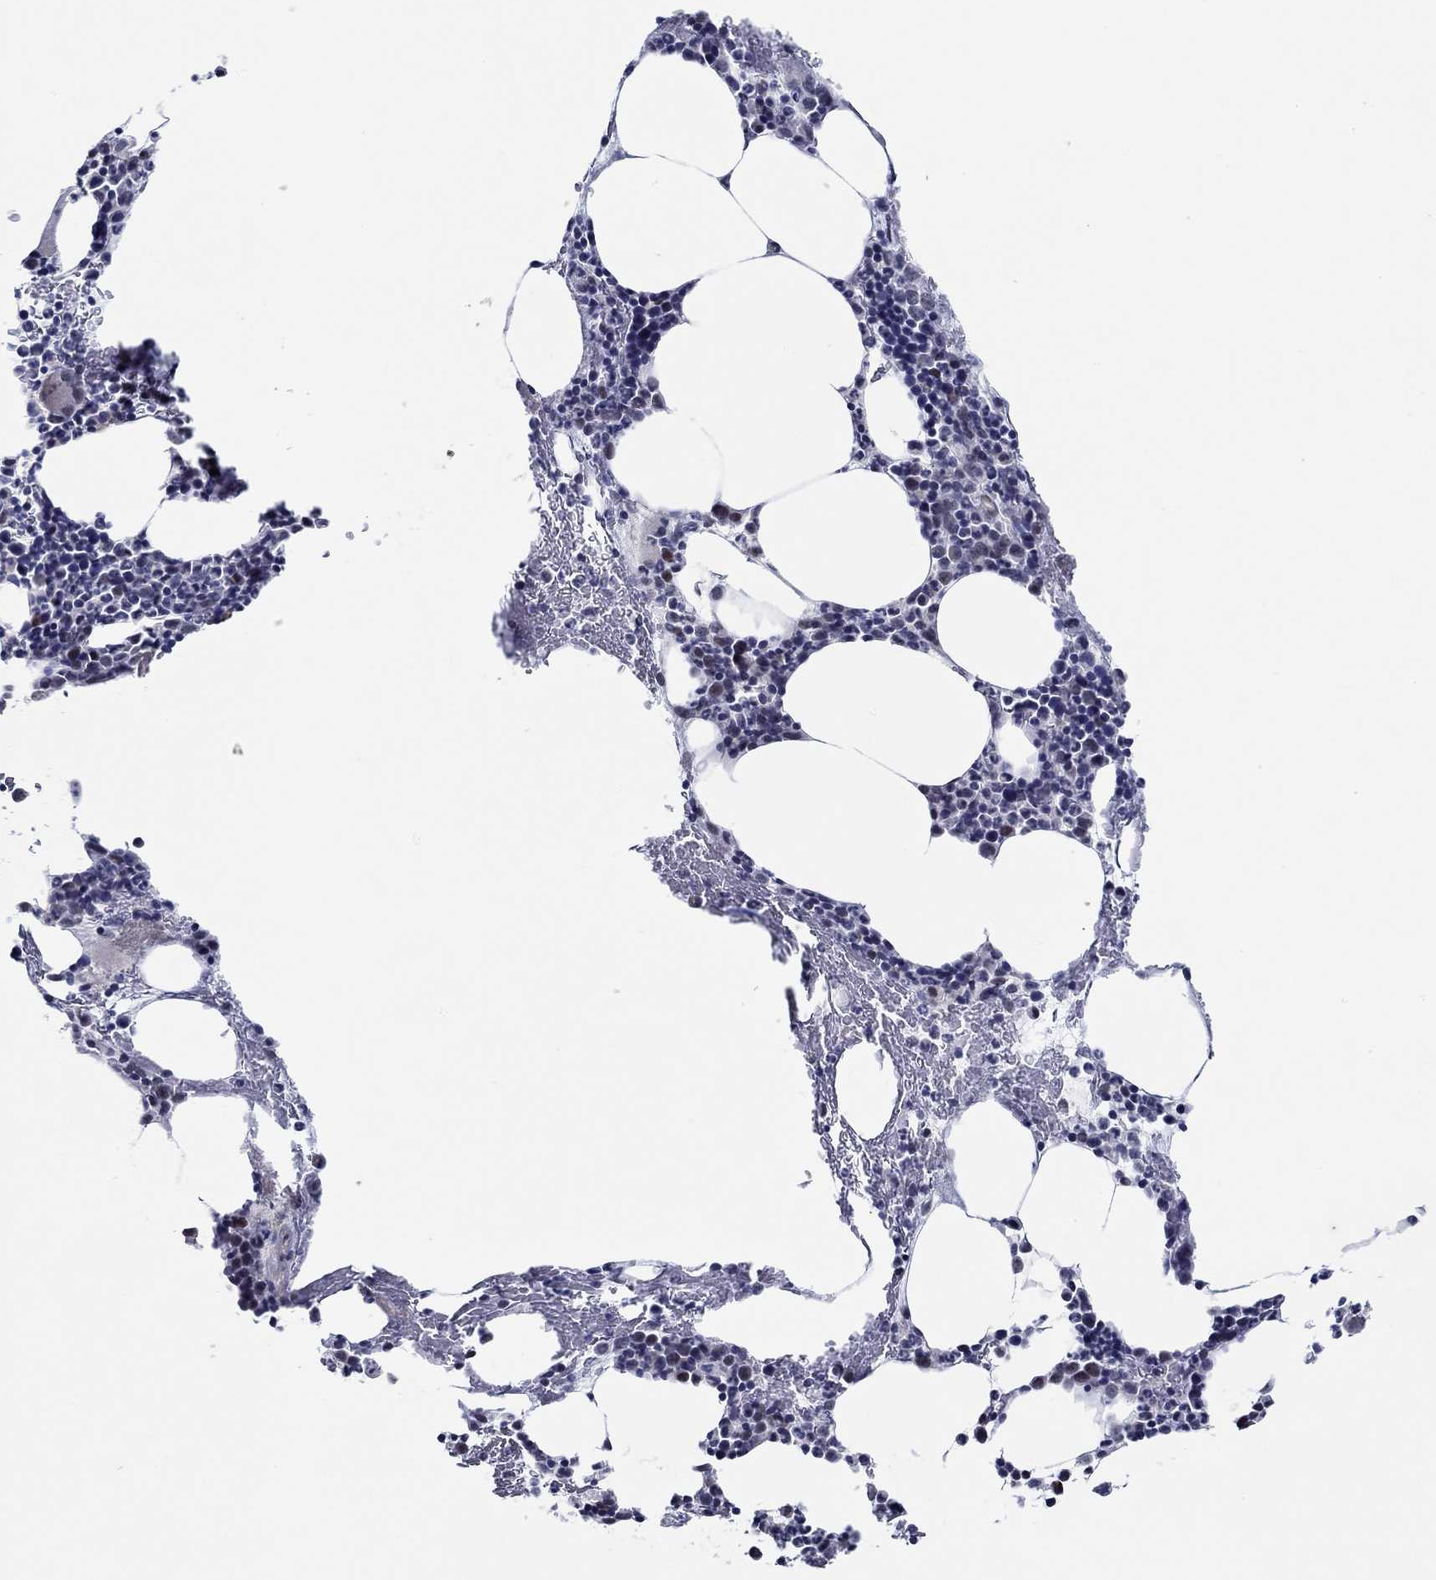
{"staining": {"intensity": "moderate", "quantity": "<25%", "location": "nuclear"}, "tissue": "bone marrow", "cell_type": "Hematopoietic cells", "image_type": "normal", "snomed": [{"axis": "morphology", "description": "Normal tissue, NOS"}, {"axis": "topography", "description": "Bone marrow"}], "caption": "High-power microscopy captured an immunohistochemistry image of normal bone marrow, revealing moderate nuclear positivity in about <25% of hematopoietic cells.", "gene": "SLC34A1", "patient": {"sex": "male", "age": 83}}